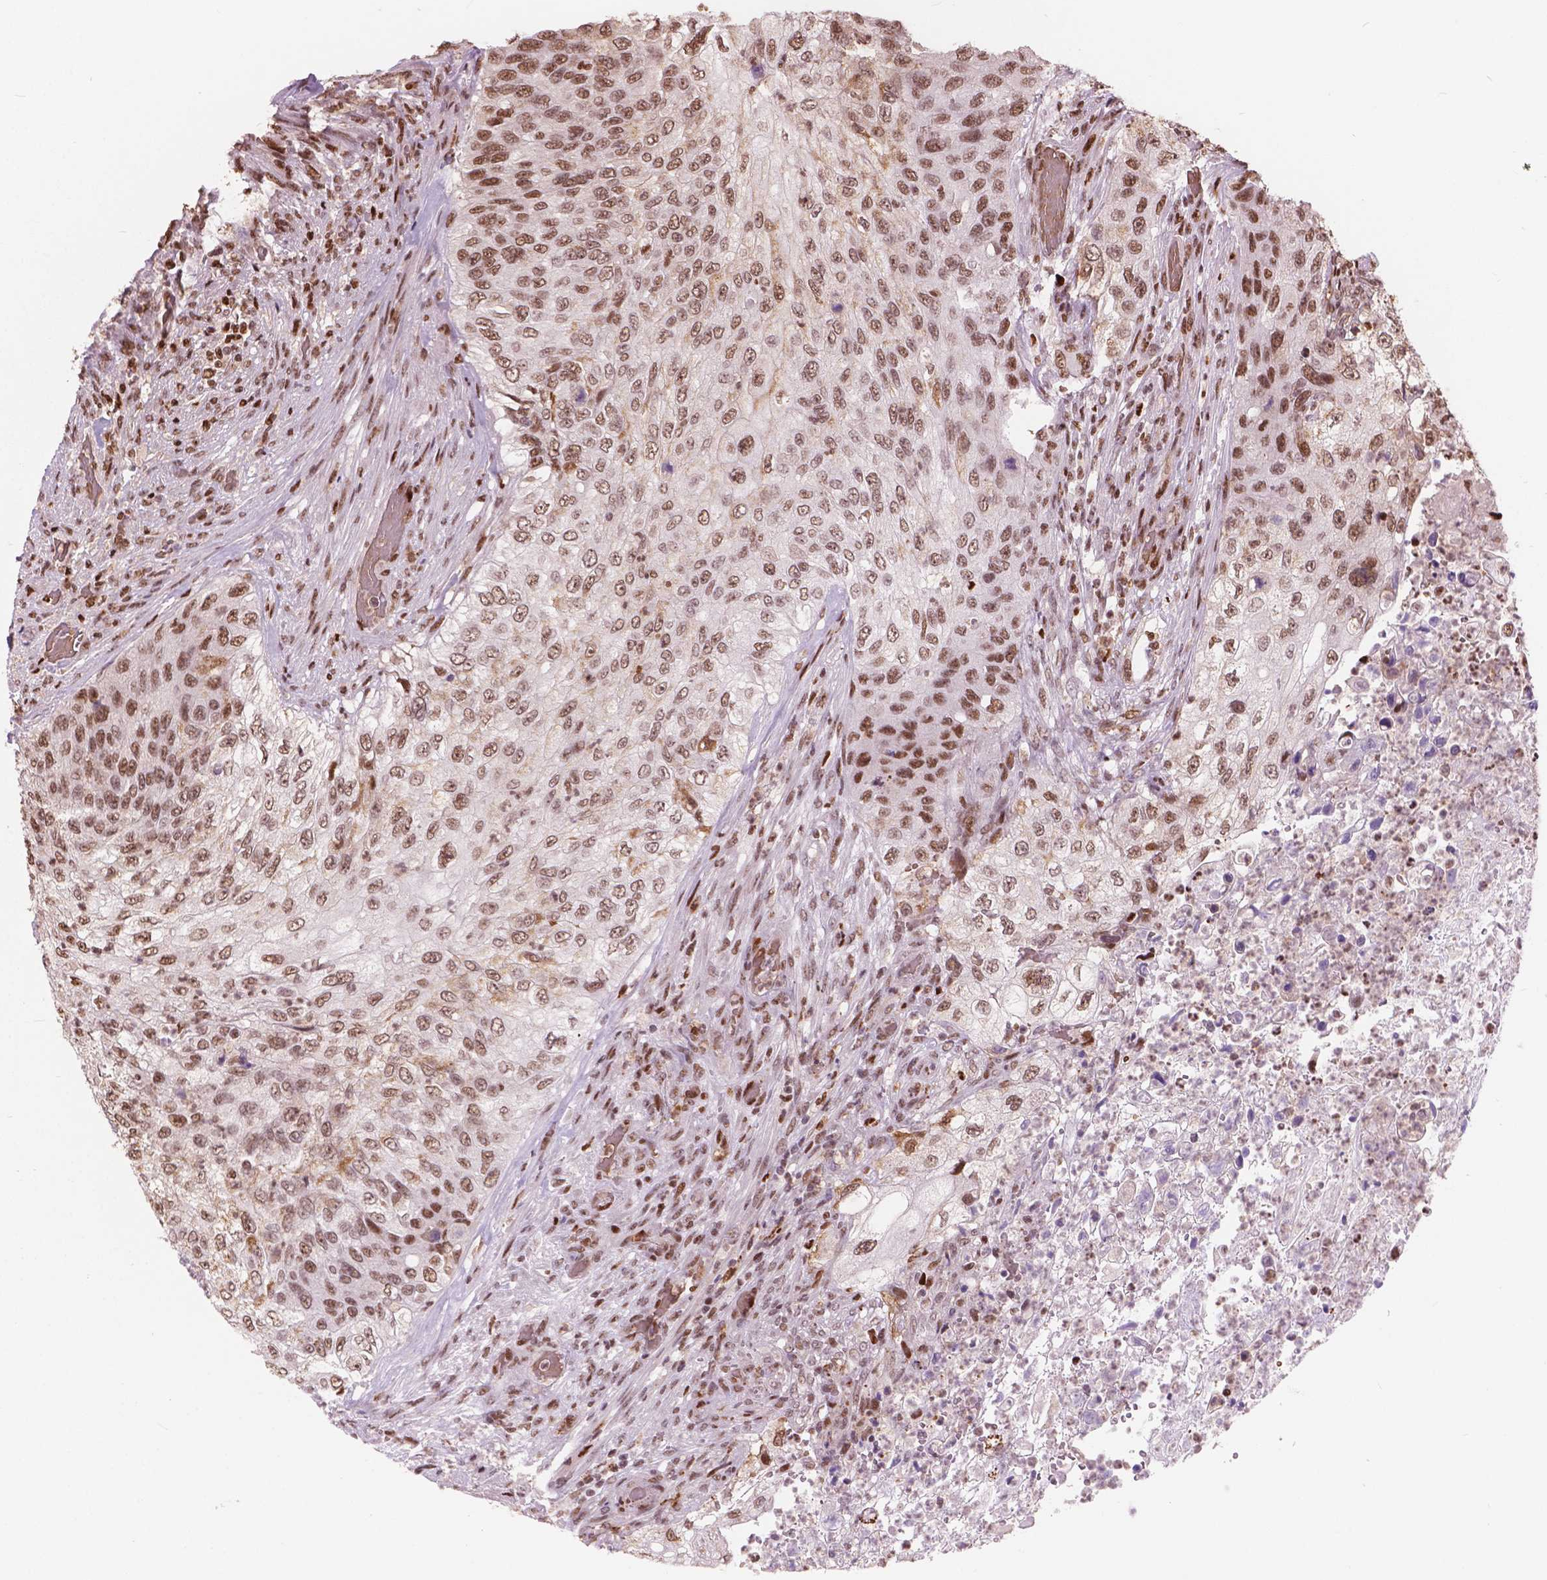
{"staining": {"intensity": "strong", "quantity": ">75%", "location": "nuclear"}, "tissue": "urothelial cancer", "cell_type": "Tumor cells", "image_type": "cancer", "snomed": [{"axis": "morphology", "description": "Urothelial carcinoma, High grade"}, {"axis": "topography", "description": "Urinary bladder"}], "caption": "Urothelial carcinoma (high-grade) stained with DAB IHC reveals high levels of strong nuclear staining in approximately >75% of tumor cells.", "gene": "ANP32B", "patient": {"sex": "female", "age": 60}}